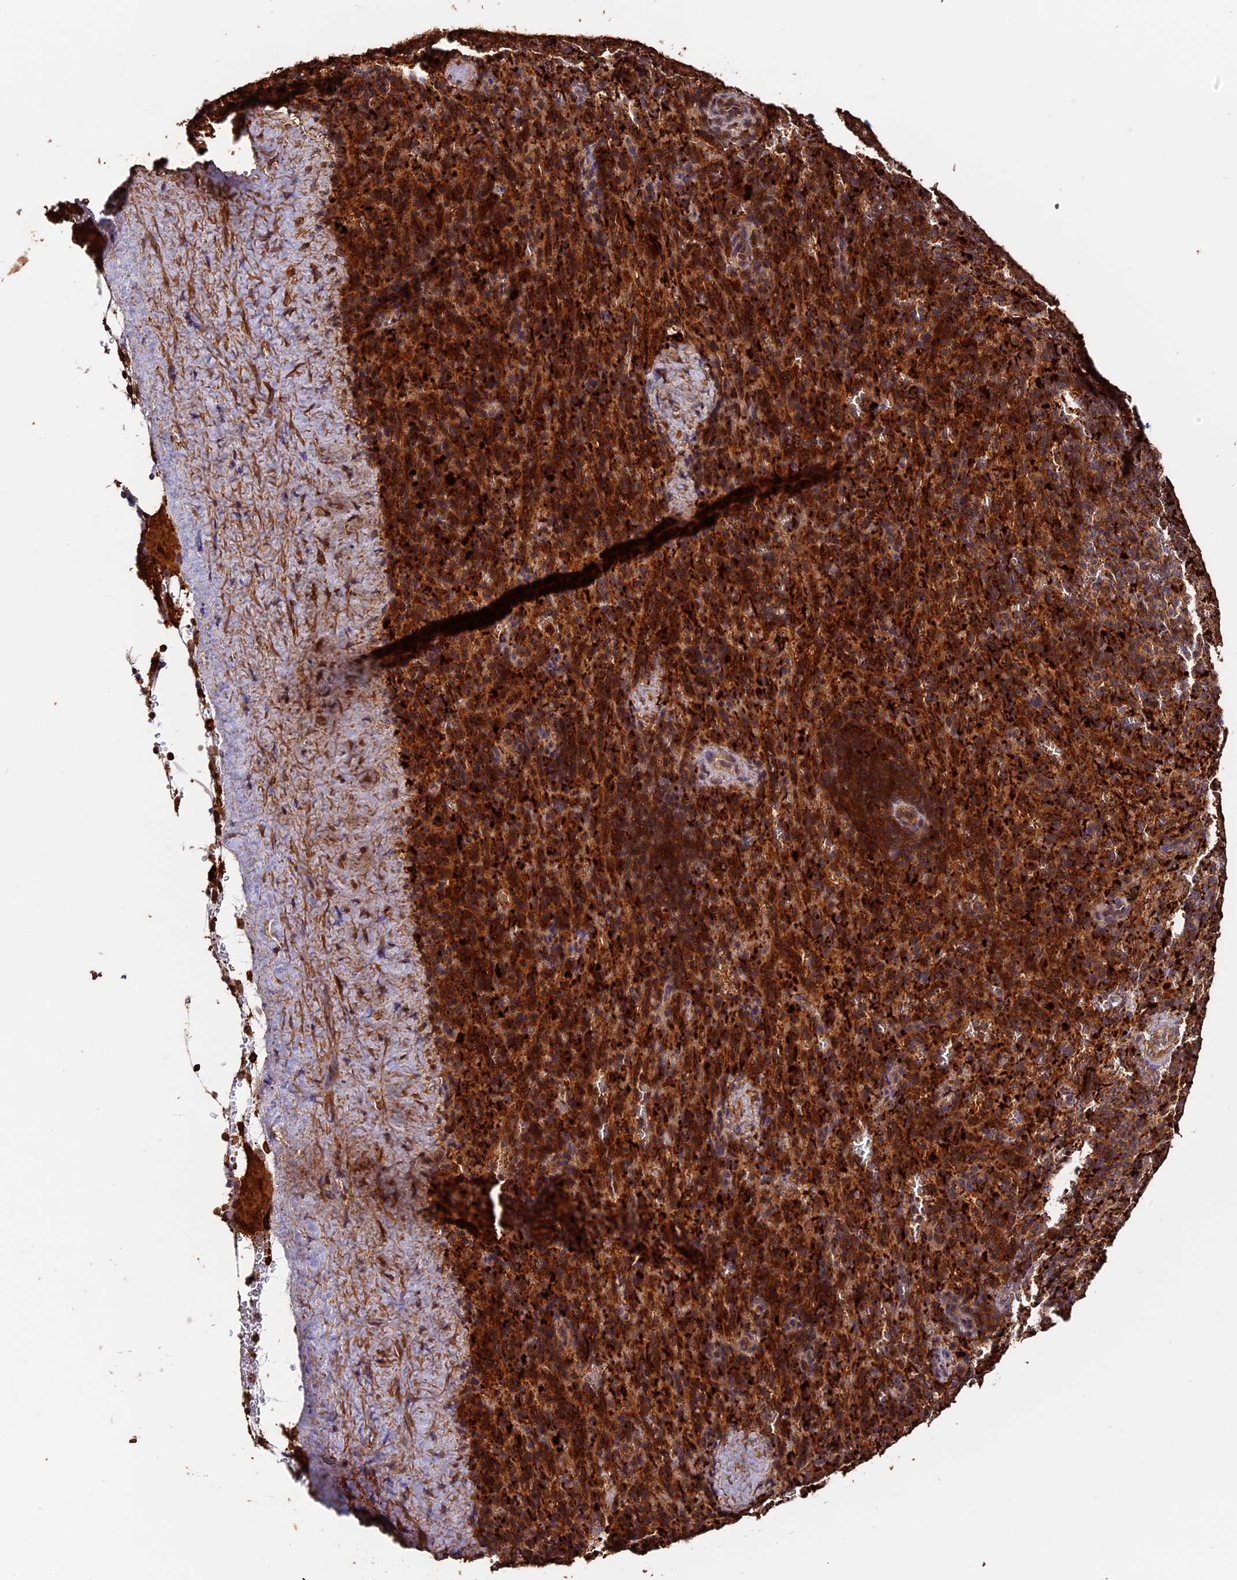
{"staining": {"intensity": "strong", "quantity": ">75%", "location": "cytoplasmic/membranous"}, "tissue": "spleen", "cell_type": "Cells in red pulp", "image_type": "normal", "snomed": [{"axis": "morphology", "description": "Normal tissue, NOS"}, {"axis": "topography", "description": "Spleen"}], "caption": "A photomicrograph showing strong cytoplasmic/membranous positivity in approximately >75% of cells in red pulp in benign spleen, as visualized by brown immunohistochemical staining.", "gene": "MMP15", "patient": {"sex": "female", "age": 21}}